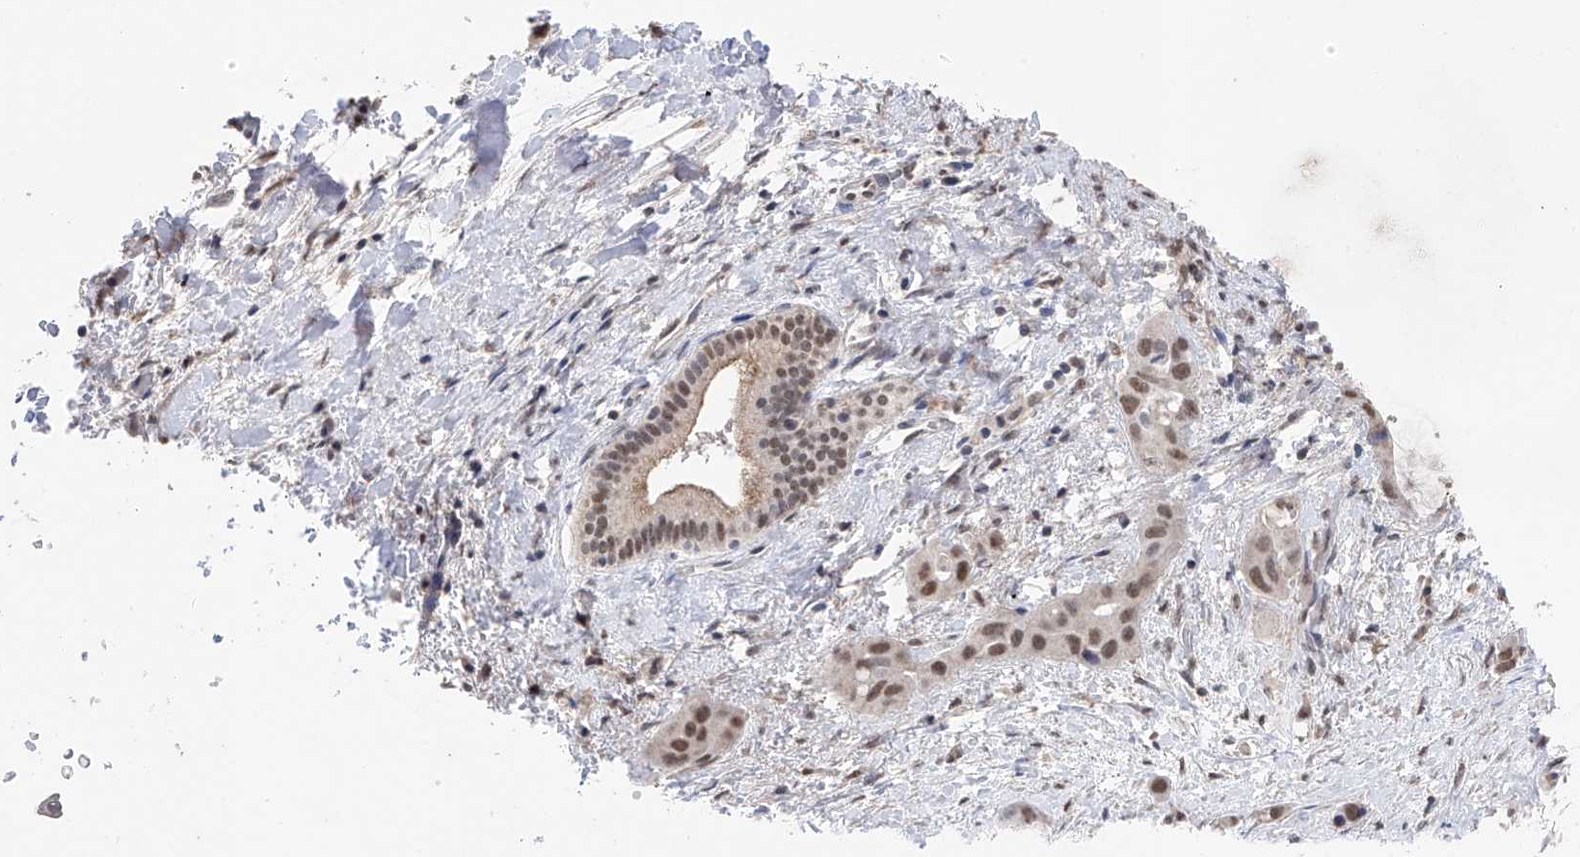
{"staining": {"intensity": "weak", "quantity": ">75%", "location": "nuclear"}, "tissue": "liver cancer", "cell_type": "Tumor cells", "image_type": "cancer", "snomed": [{"axis": "morphology", "description": "Cholangiocarcinoma"}, {"axis": "topography", "description": "Liver"}], "caption": "This histopathology image shows immunohistochemistry (IHC) staining of human liver cancer, with low weak nuclear expression in approximately >75% of tumor cells.", "gene": "DMAP1", "patient": {"sex": "female", "age": 52}}